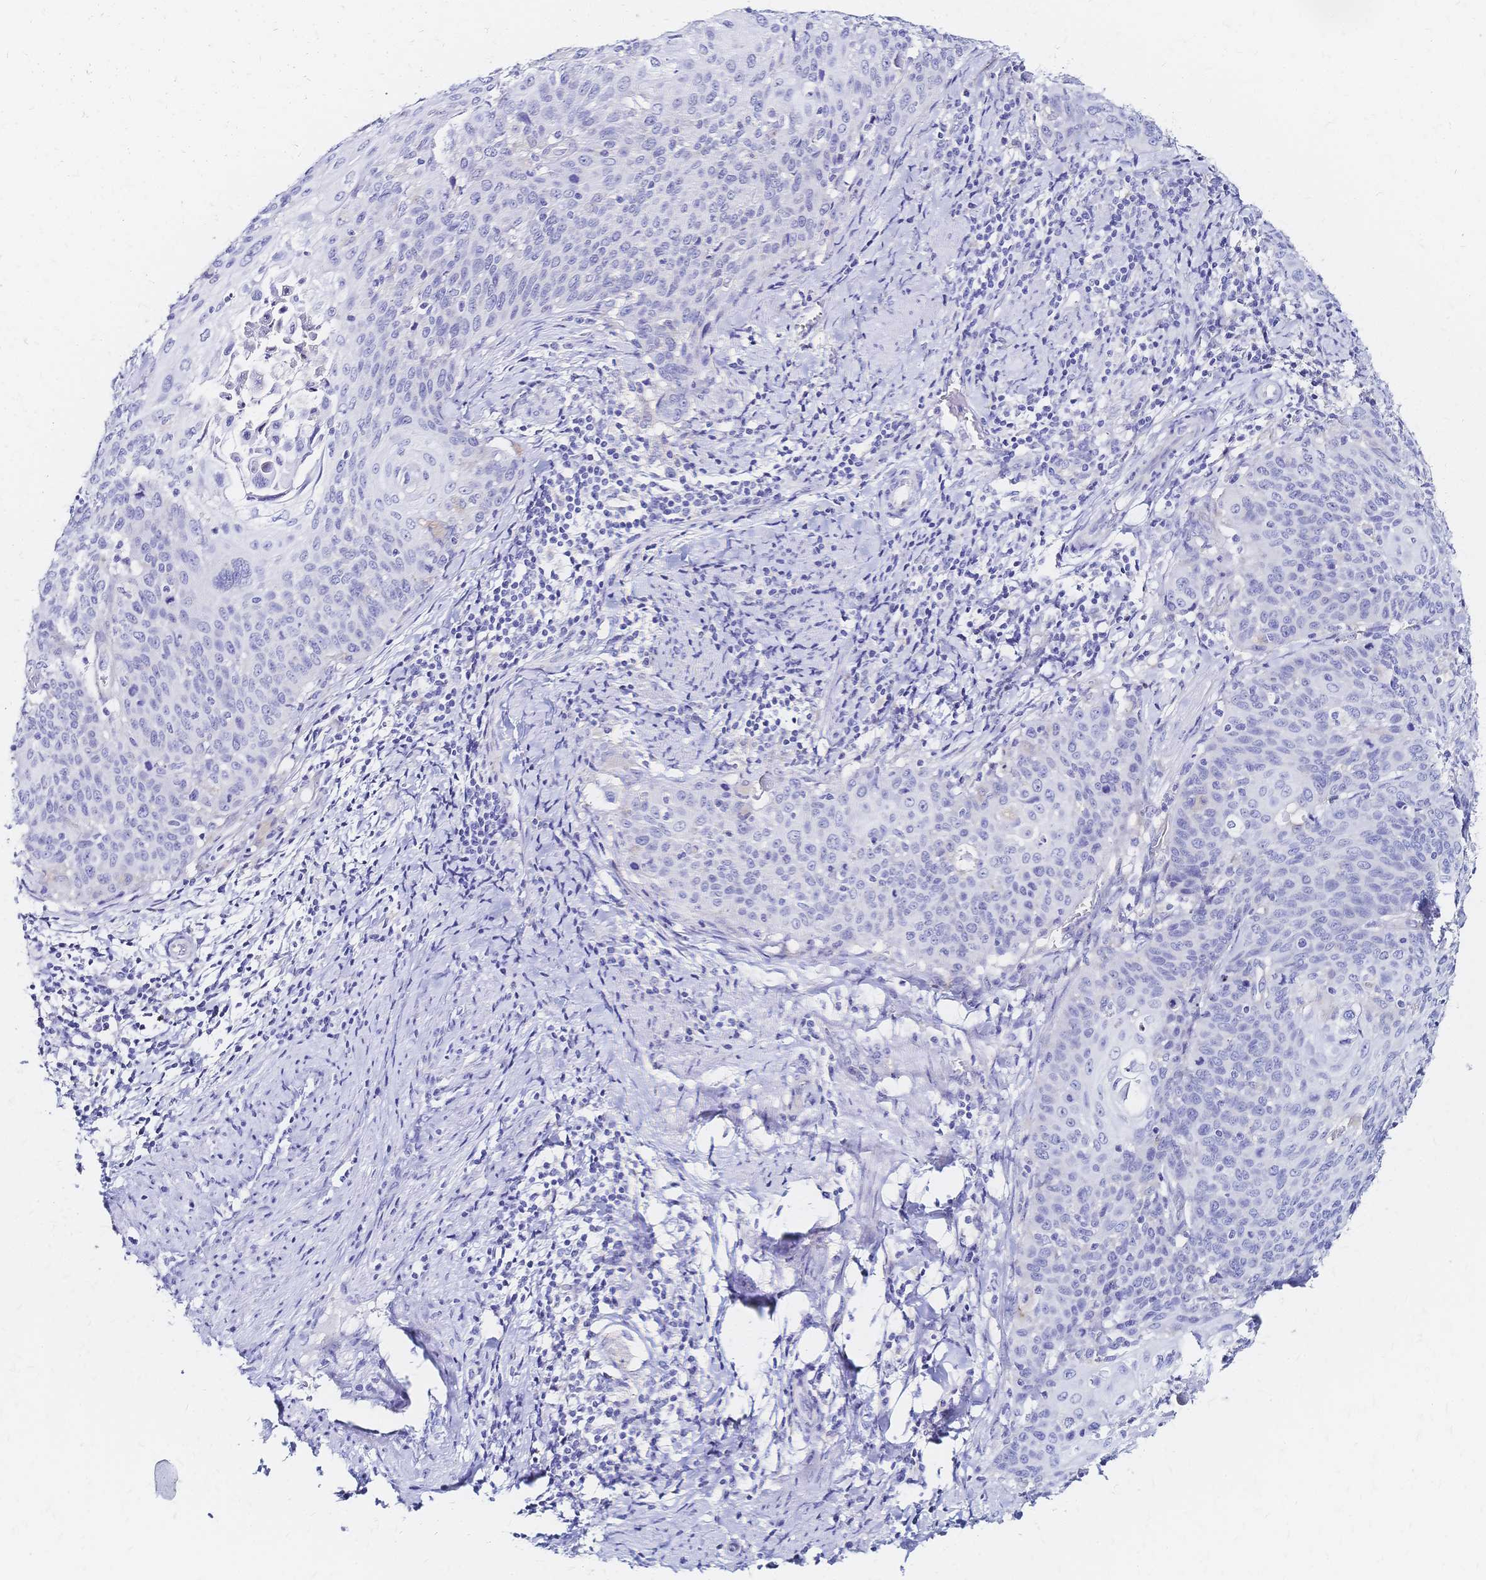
{"staining": {"intensity": "negative", "quantity": "none", "location": "none"}, "tissue": "cervical cancer", "cell_type": "Tumor cells", "image_type": "cancer", "snomed": [{"axis": "morphology", "description": "Squamous cell carcinoma, NOS"}, {"axis": "topography", "description": "Cervix"}], "caption": "A micrograph of squamous cell carcinoma (cervical) stained for a protein shows no brown staining in tumor cells.", "gene": "SLC5A1", "patient": {"sex": "female", "age": 65}}